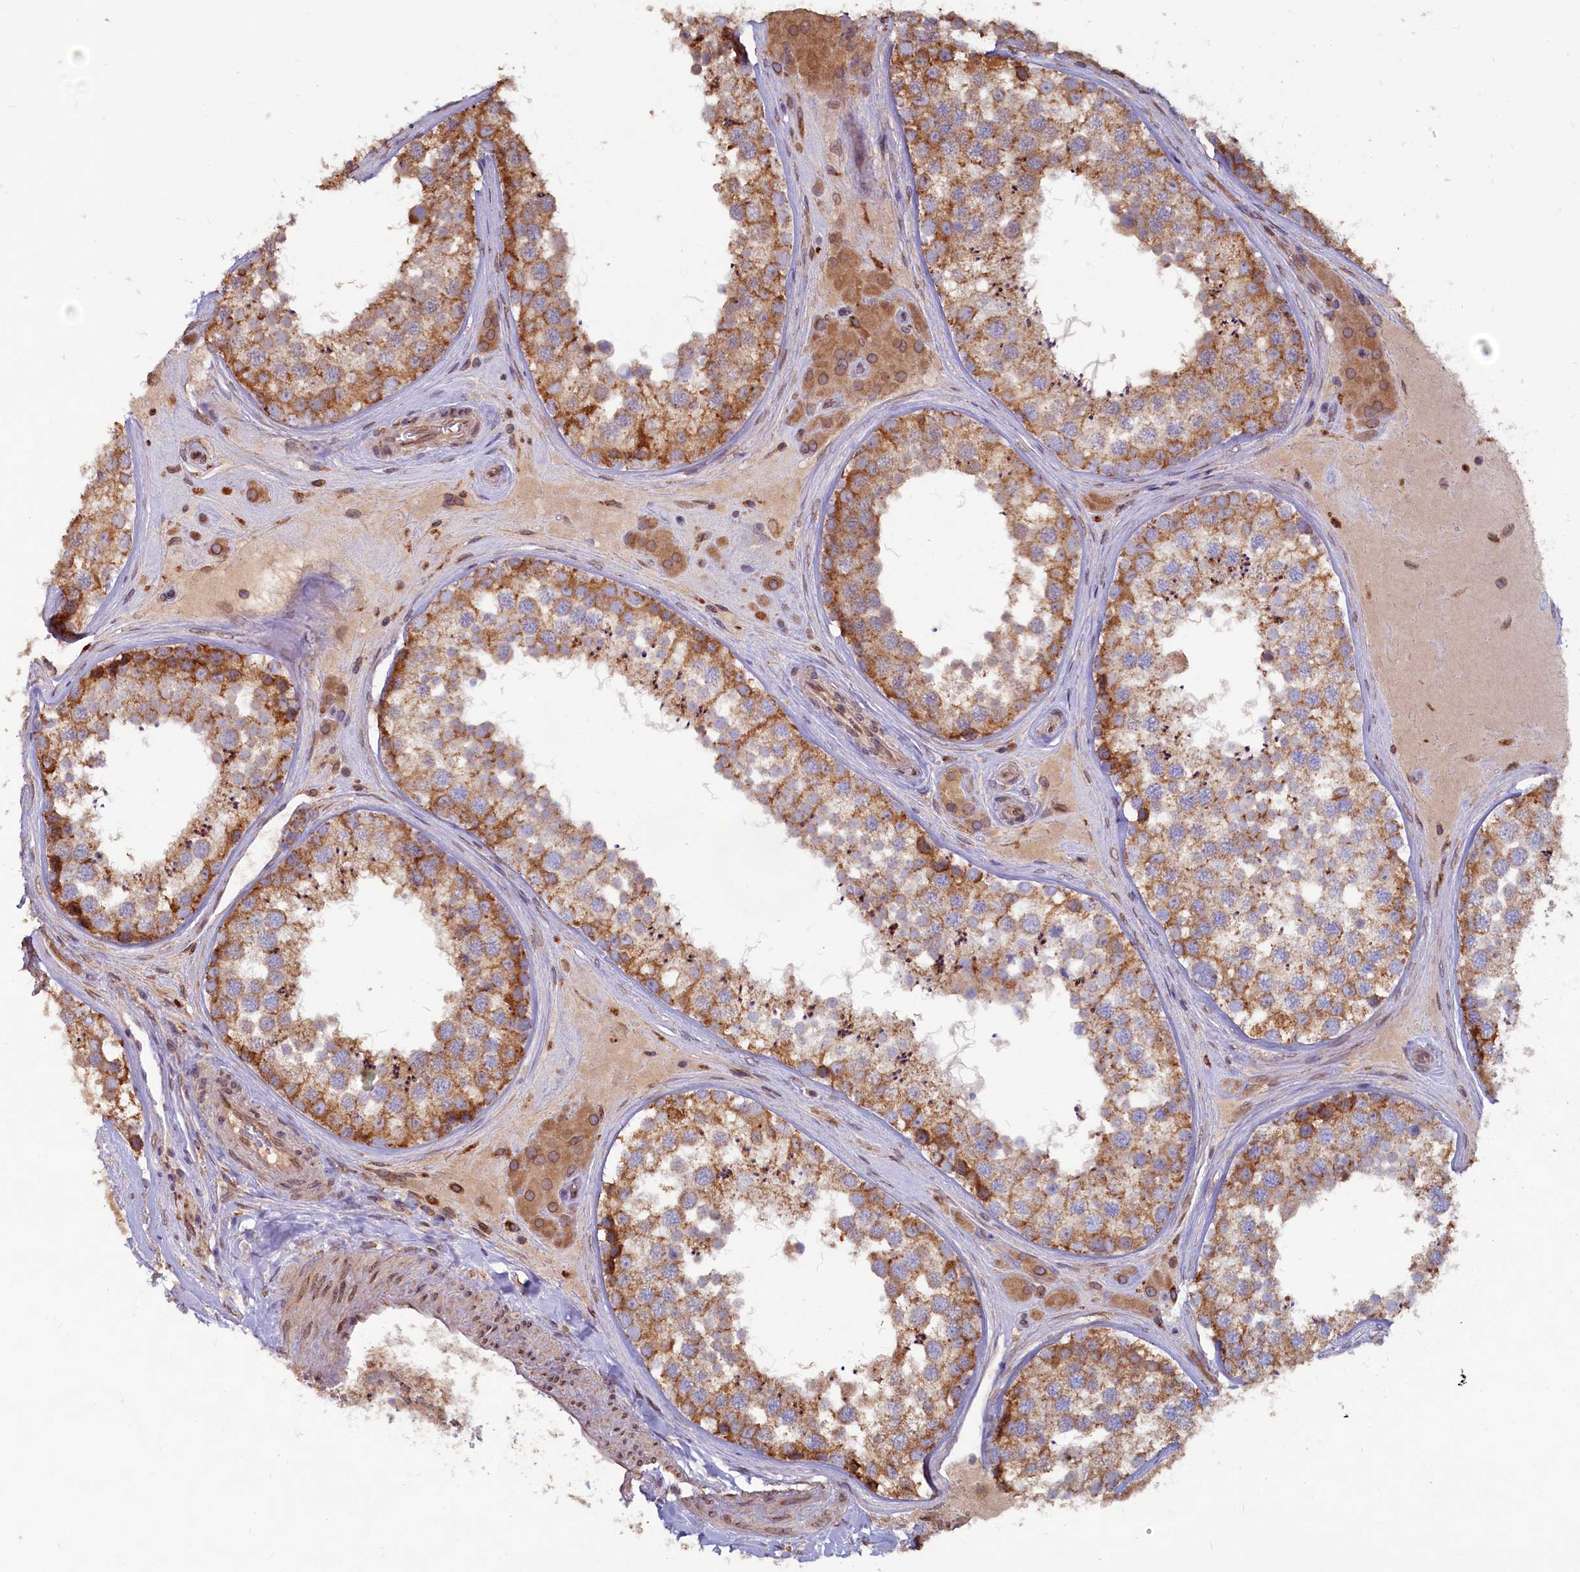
{"staining": {"intensity": "strong", "quantity": ">75%", "location": "cytoplasmic/membranous"}, "tissue": "testis", "cell_type": "Cells in seminiferous ducts", "image_type": "normal", "snomed": [{"axis": "morphology", "description": "Normal tissue, NOS"}, {"axis": "topography", "description": "Testis"}], "caption": "Immunohistochemistry (IHC) staining of benign testis, which displays high levels of strong cytoplasmic/membranous staining in approximately >75% of cells in seminiferous ducts indicating strong cytoplasmic/membranous protein positivity. The staining was performed using DAB (brown) for protein detection and nuclei were counterstained in hematoxylin (blue).", "gene": "TBC1D19", "patient": {"sex": "male", "age": 46}}